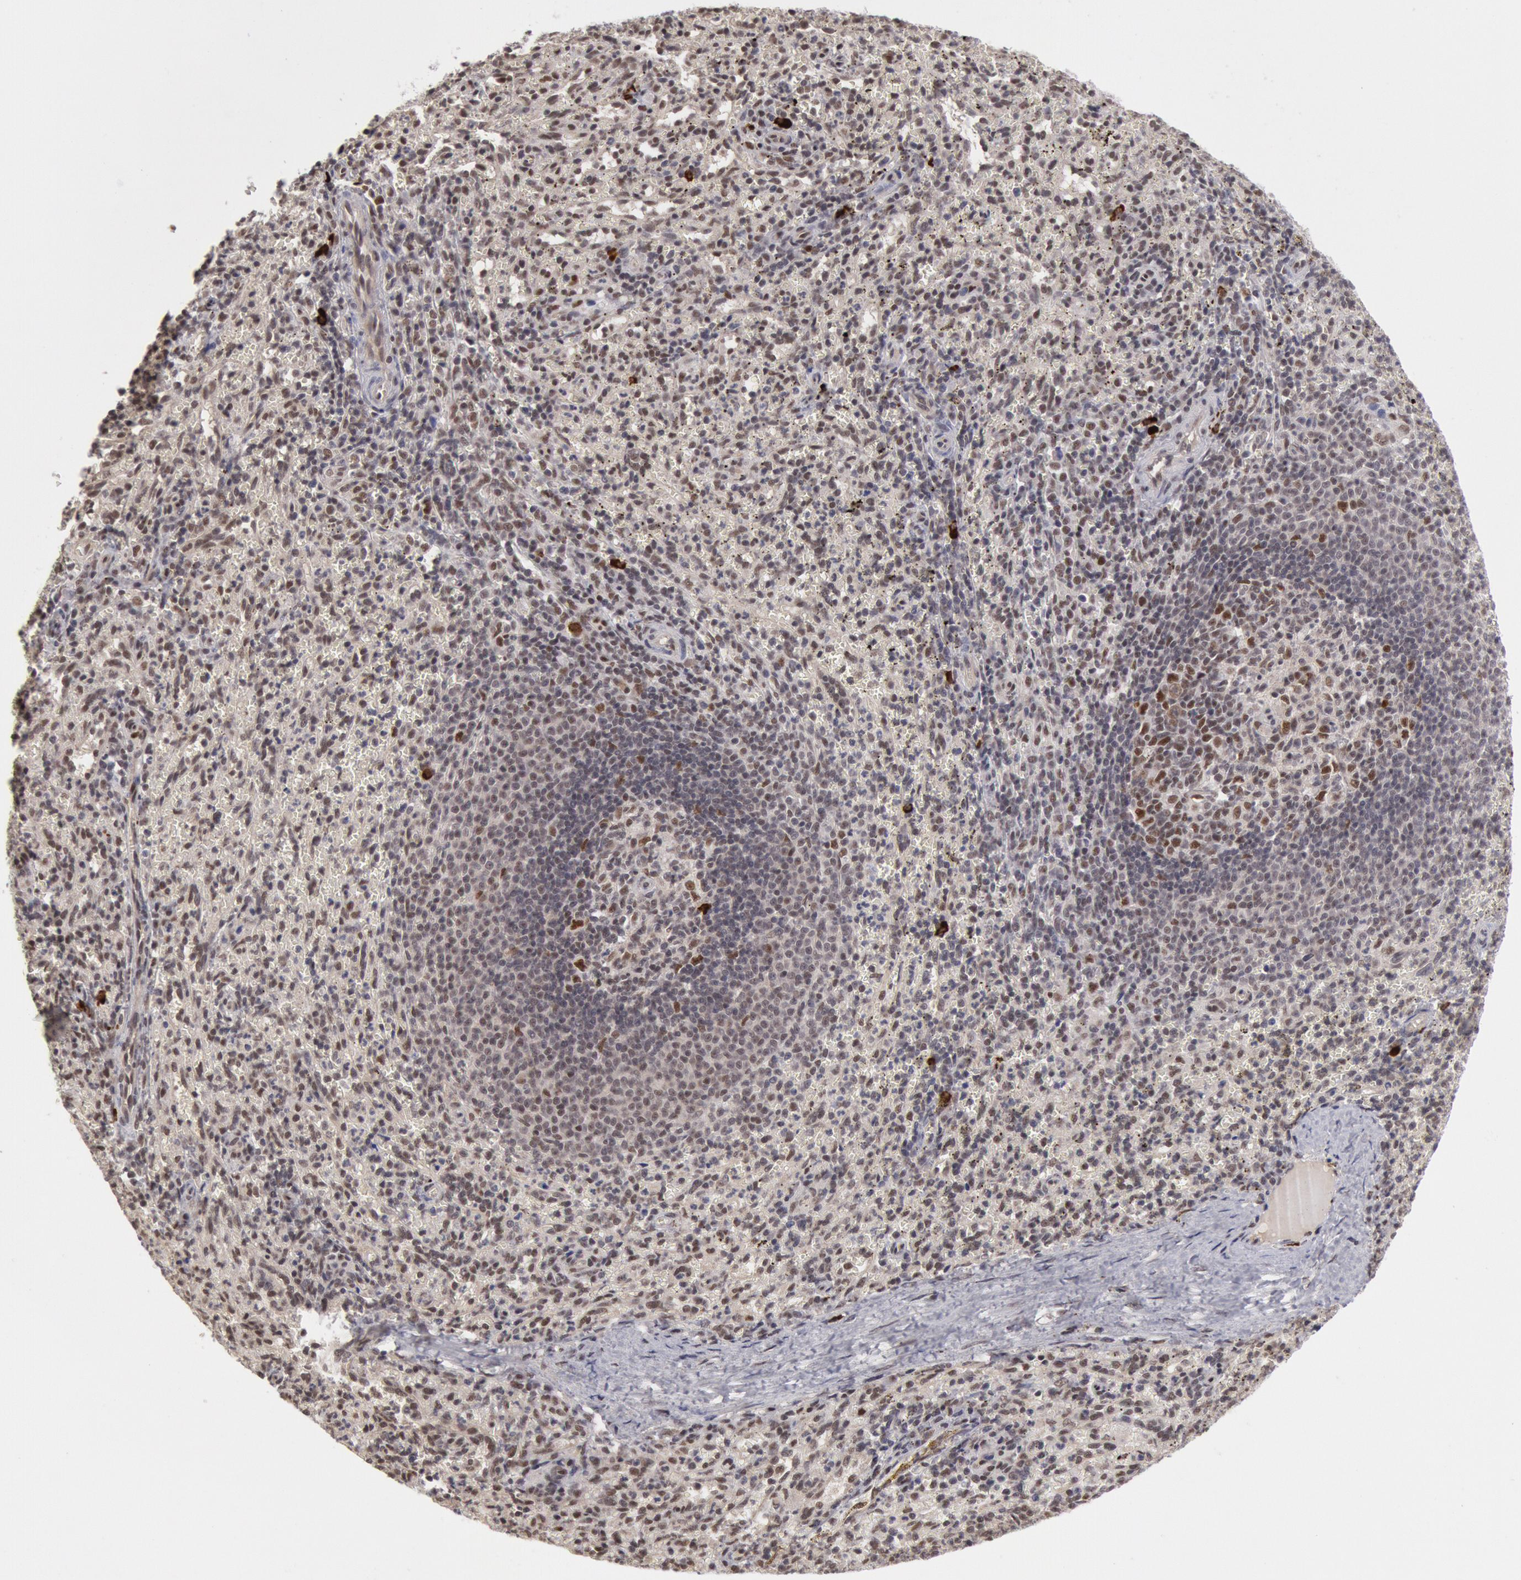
{"staining": {"intensity": "strong", "quantity": "<25%", "location": "cytoplasmic/membranous,nuclear"}, "tissue": "spleen", "cell_type": "Cells in red pulp", "image_type": "normal", "snomed": [{"axis": "morphology", "description": "Normal tissue, NOS"}, {"axis": "topography", "description": "Spleen"}], "caption": "The micrograph demonstrates a brown stain indicating the presence of a protein in the cytoplasmic/membranous,nuclear of cells in red pulp in spleen. (Stains: DAB (3,3'-diaminobenzidine) in brown, nuclei in blue, Microscopy: brightfield microscopy at high magnification).", "gene": "PPP4R3B", "patient": {"sex": "female", "age": 10}}